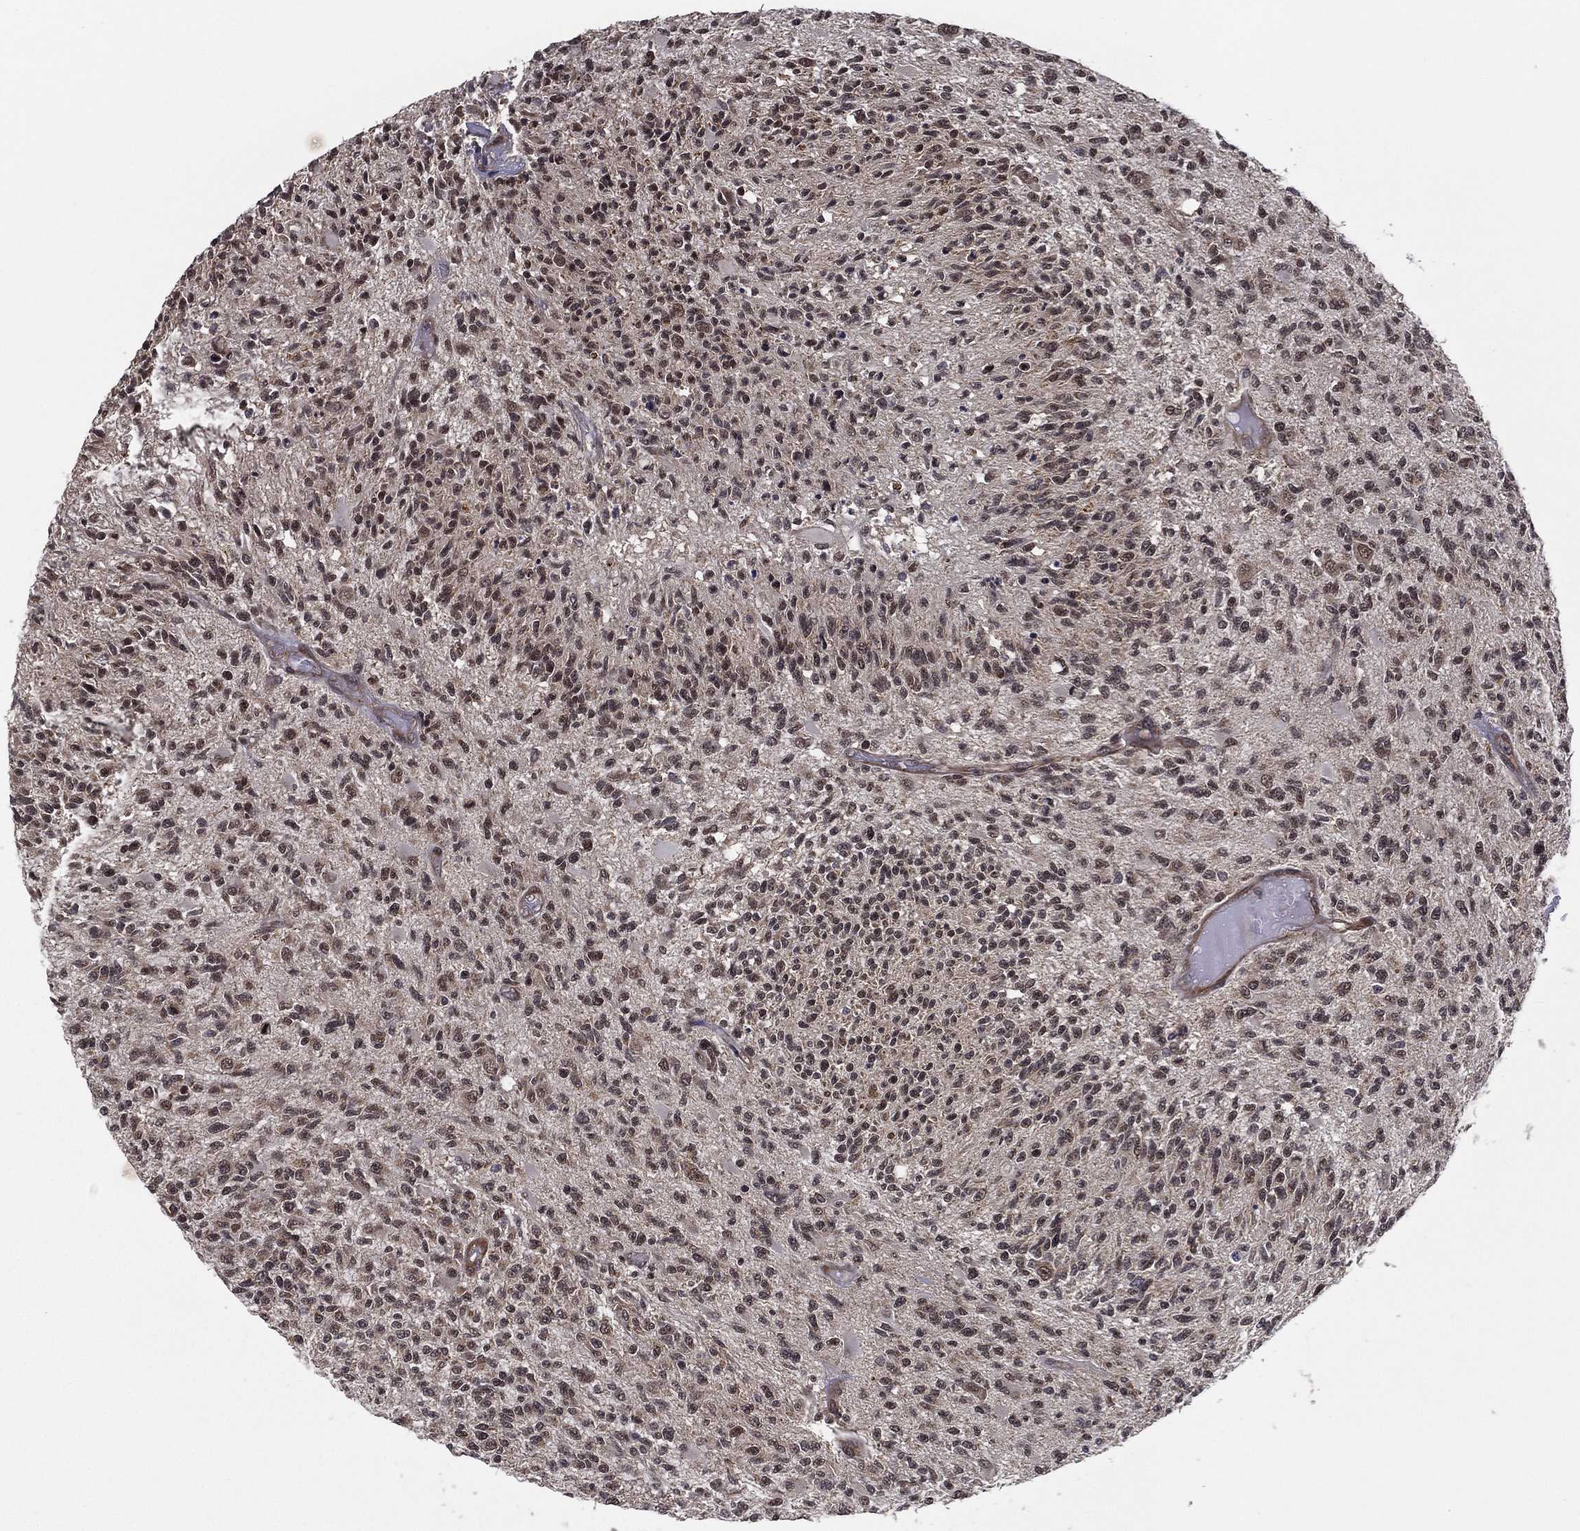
{"staining": {"intensity": "moderate", "quantity": "25%-75%", "location": "nuclear"}, "tissue": "glioma", "cell_type": "Tumor cells", "image_type": "cancer", "snomed": [{"axis": "morphology", "description": "Glioma, malignant, High grade"}, {"axis": "topography", "description": "Brain"}], "caption": "Human glioma stained with a brown dye shows moderate nuclear positive staining in approximately 25%-75% of tumor cells.", "gene": "UACA", "patient": {"sex": "female", "age": 63}}